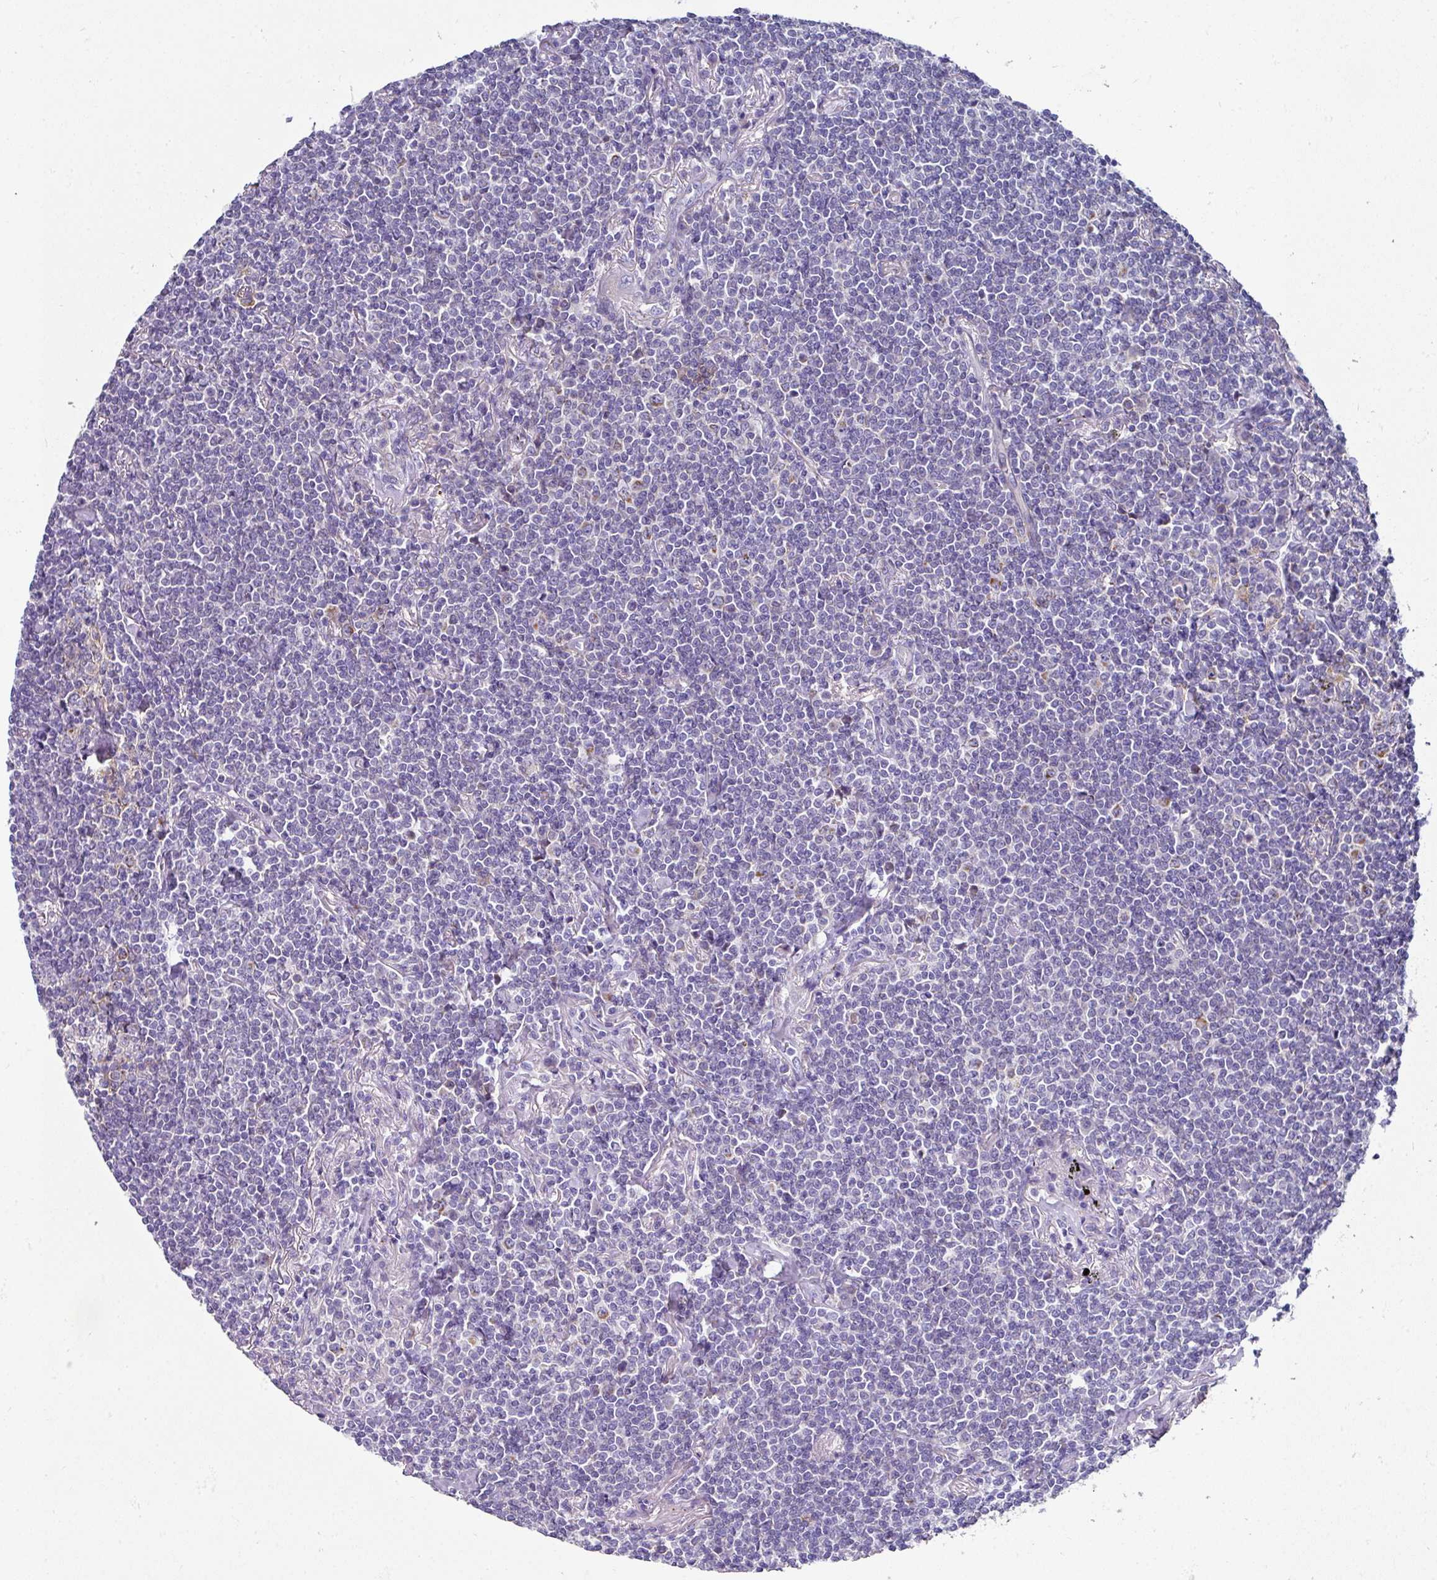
{"staining": {"intensity": "negative", "quantity": "none", "location": "none"}, "tissue": "lymphoma", "cell_type": "Tumor cells", "image_type": "cancer", "snomed": [{"axis": "morphology", "description": "Malignant lymphoma, non-Hodgkin's type, Low grade"}, {"axis": "topography", "description": "Lung"}], "caption": "Tumor cells are negative for brown protein staining in low-grade malignant lymphoma, non-Hodgkin's type.", "gene": "CLDN1", "patient": {"sex": "female", "age": 71}}